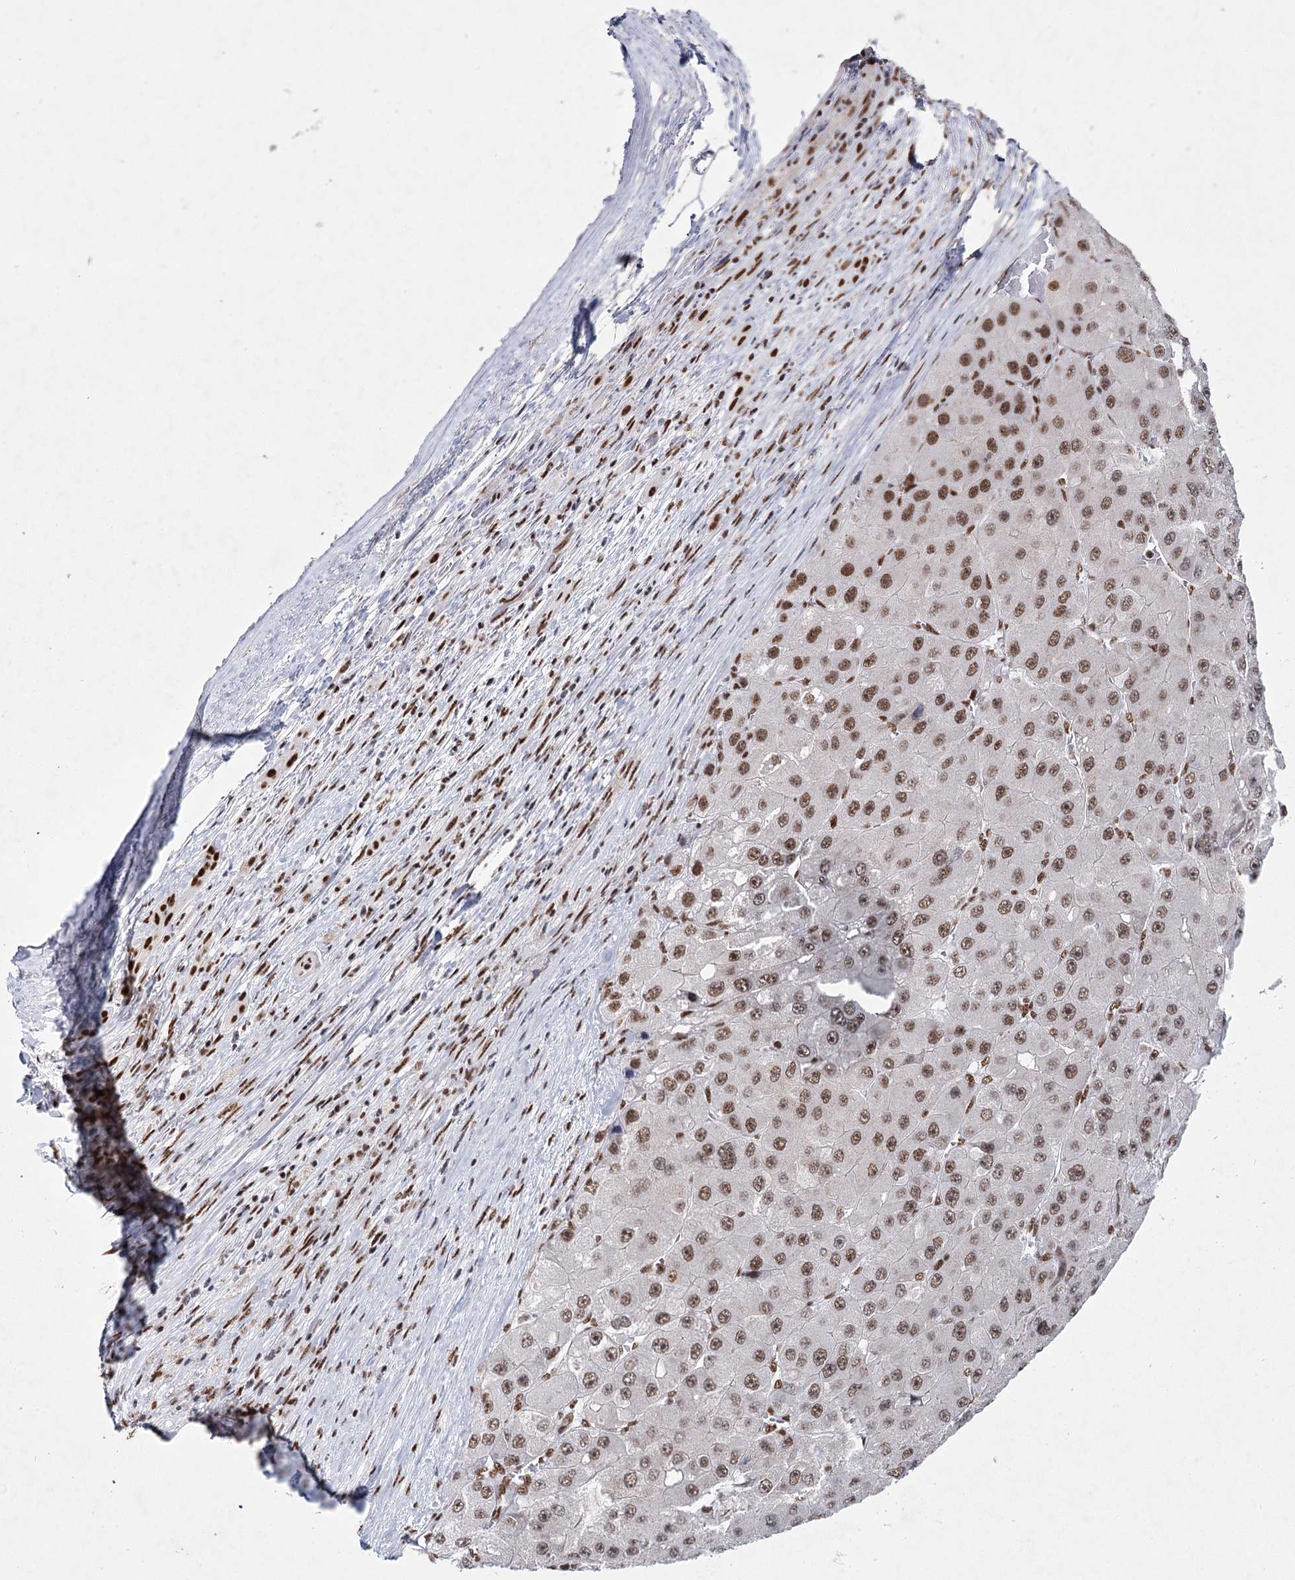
{"staining": {"intensity": "moderate", "quantity": ">75%", "location": "nuclear"}, "tissue": "liver cancer", "cell_type": "Tumor cells", "image_type": "cancer", "snomed": [{"axis": "morphology", "description": "Carcinoma, Hepatocellular, NOS"}, {"axis": "topography", "description": "Liver"}], "caption": "Hepatocellular carcinoma (liver) was stained to show a protein in brown. There is medium levels of moderate nuclear expression in about >75% of tumor cells.", "gene": "SCAF8", "patient": {"sex": "female", "age": 73}}